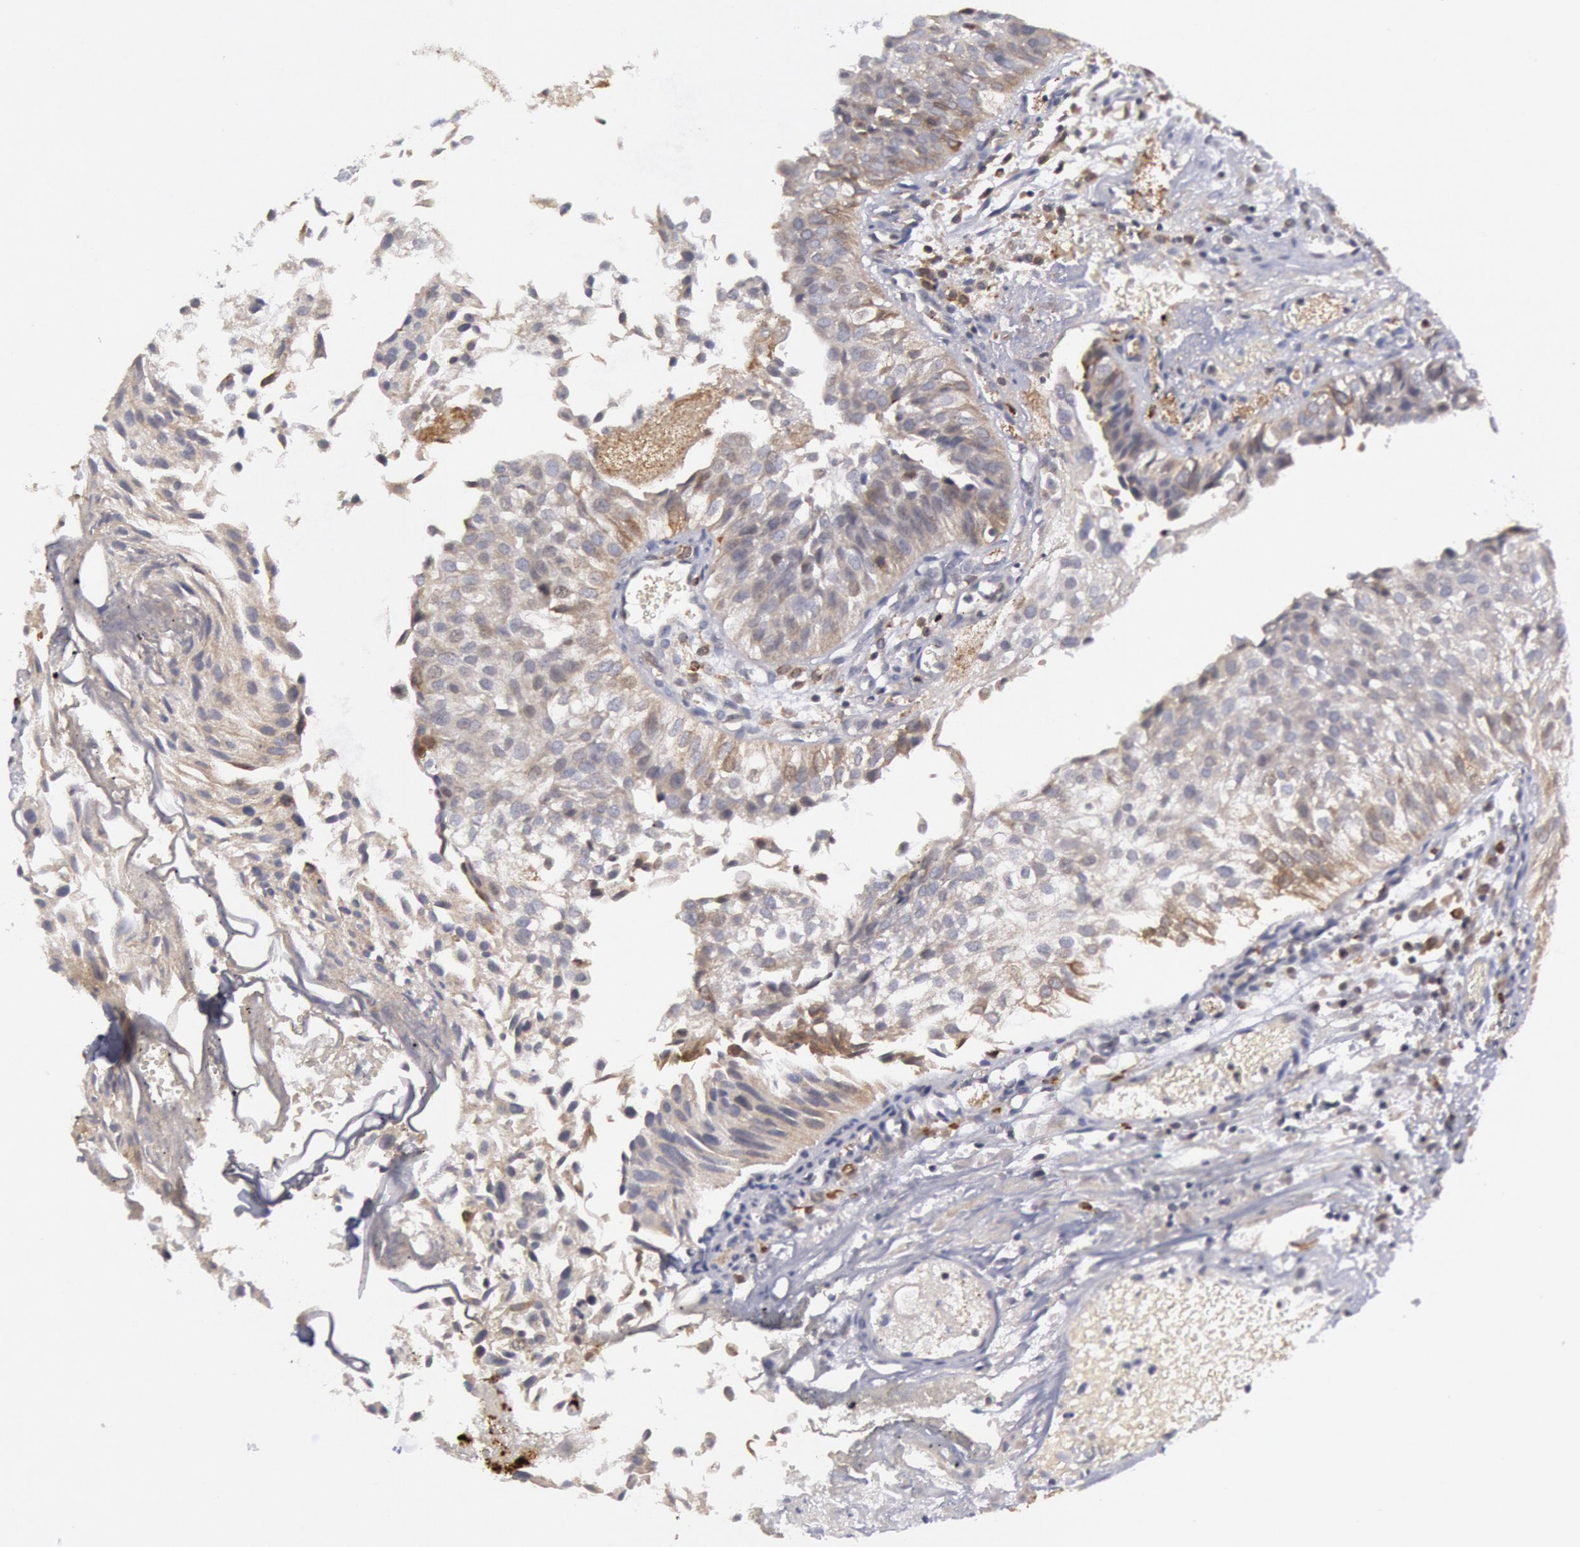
{"staining": {"intensity": "weak", "quantity": ">75%", "location": "cytoplasmic/membranous"}, "tissue": "urothelial cancer", "cell_type": "Tumor cells", "image_type": "cancer", "snomed": [{"axis": "morphology", "description": "Urothelial carcinoma, Low grade"}, {"axis": "topography", "description": "Urinary bladder"}], "caption": "About >75% of tumor cells in urothelial cancer display weak cytoplasmic/membranous protein expression as visualized by brown immunohistochemical staining.", "gene": "PTGS2", "patient": {"sex": "female", "age": 89}}